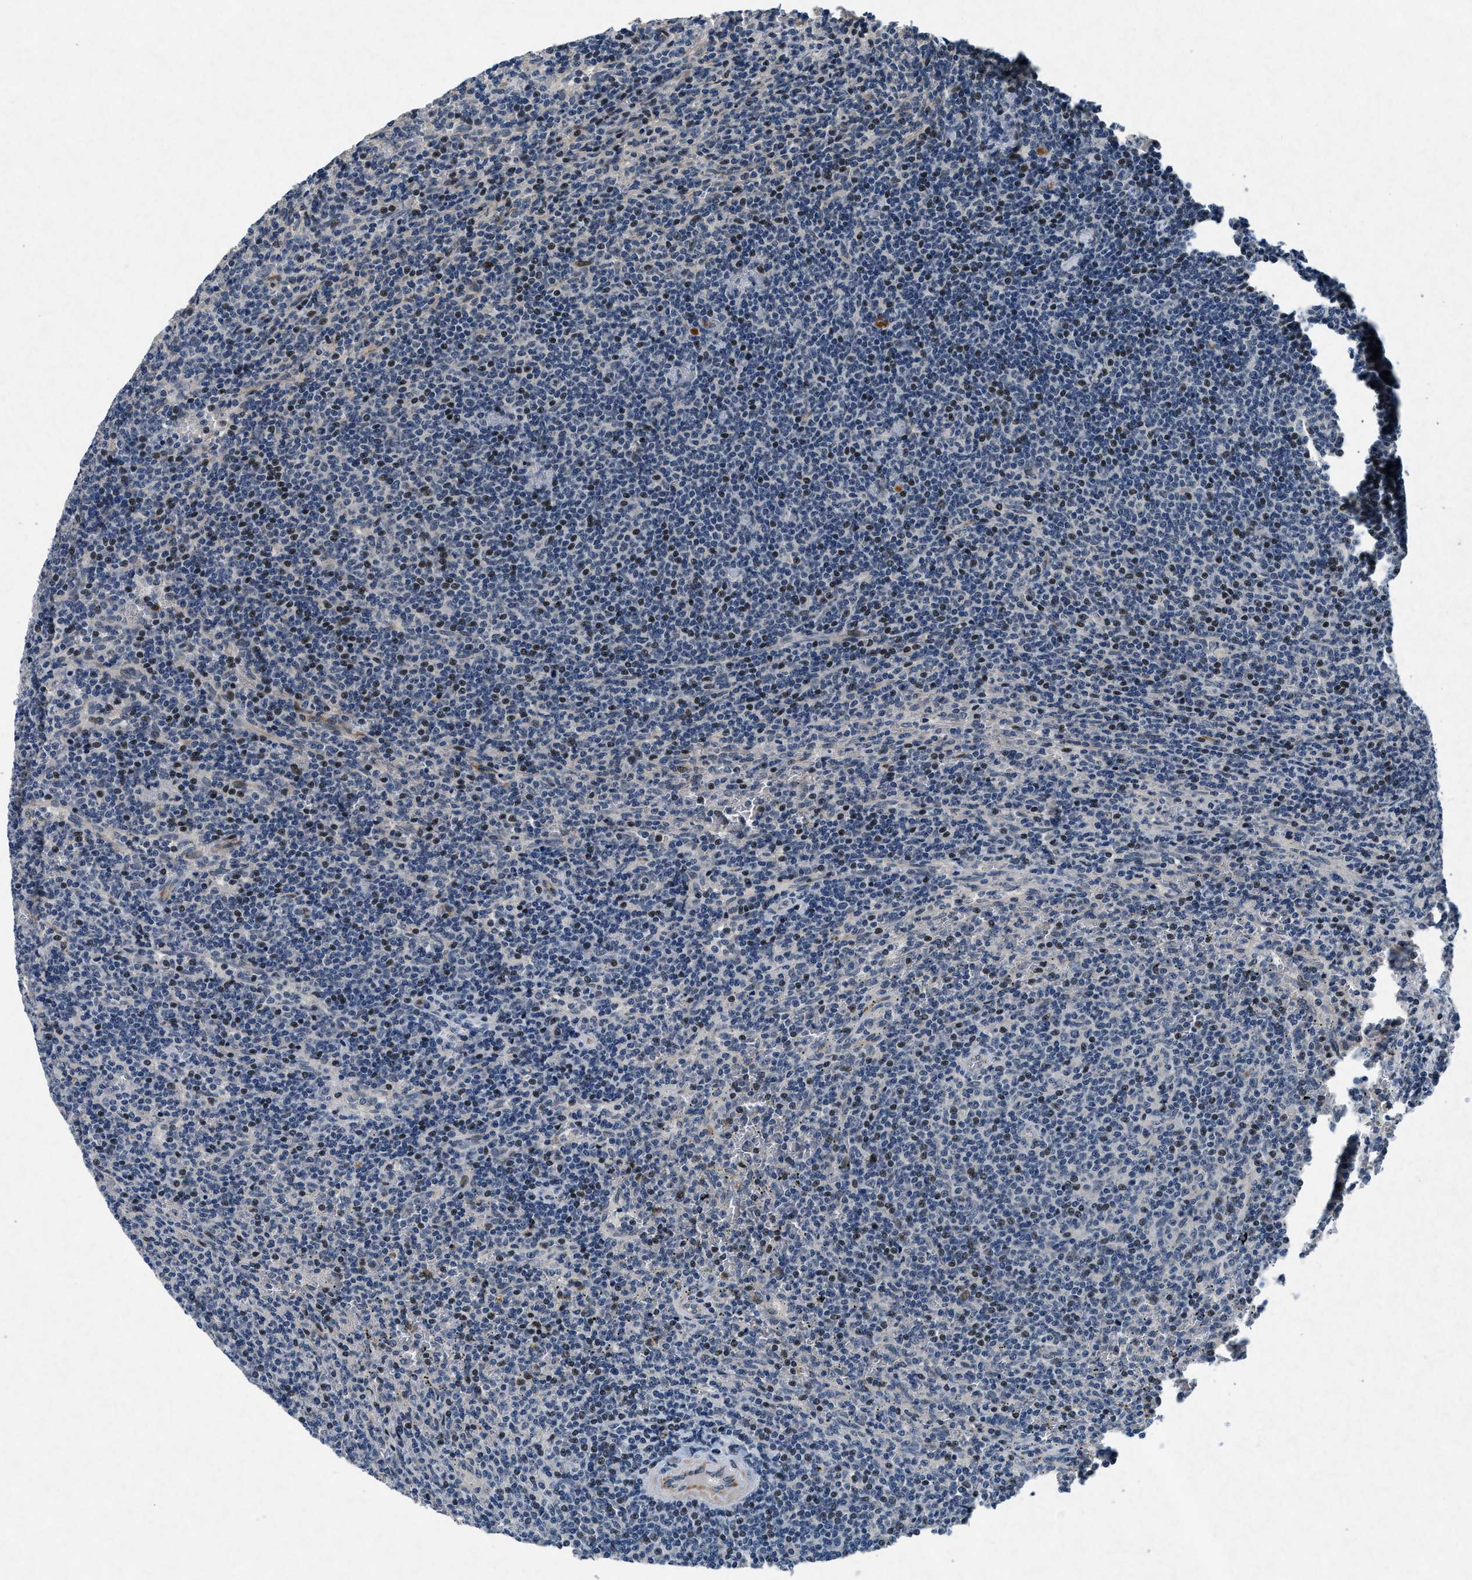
{"staining": {"intensity": "negative", "quantity": "none", "location": "none"}, "tissue": "lymphoma", "cell_type": "Tumor cells", "image_type": "cancer", "snomed": [{"axis": "morphology", "description": "Malignant lymphoma, non-Hodgkin's type, Low grade"}, {"axis": "topography", "description": "Spleen"}], "caption": "A high-resolution image shows IHC staining of low-grade malignant lymphoma, non-Hodgkin's type, which reveals no significant staining in tumor cells.", "gene": "PHLDA1", "patient": {"sex": "female", "age": 50}}